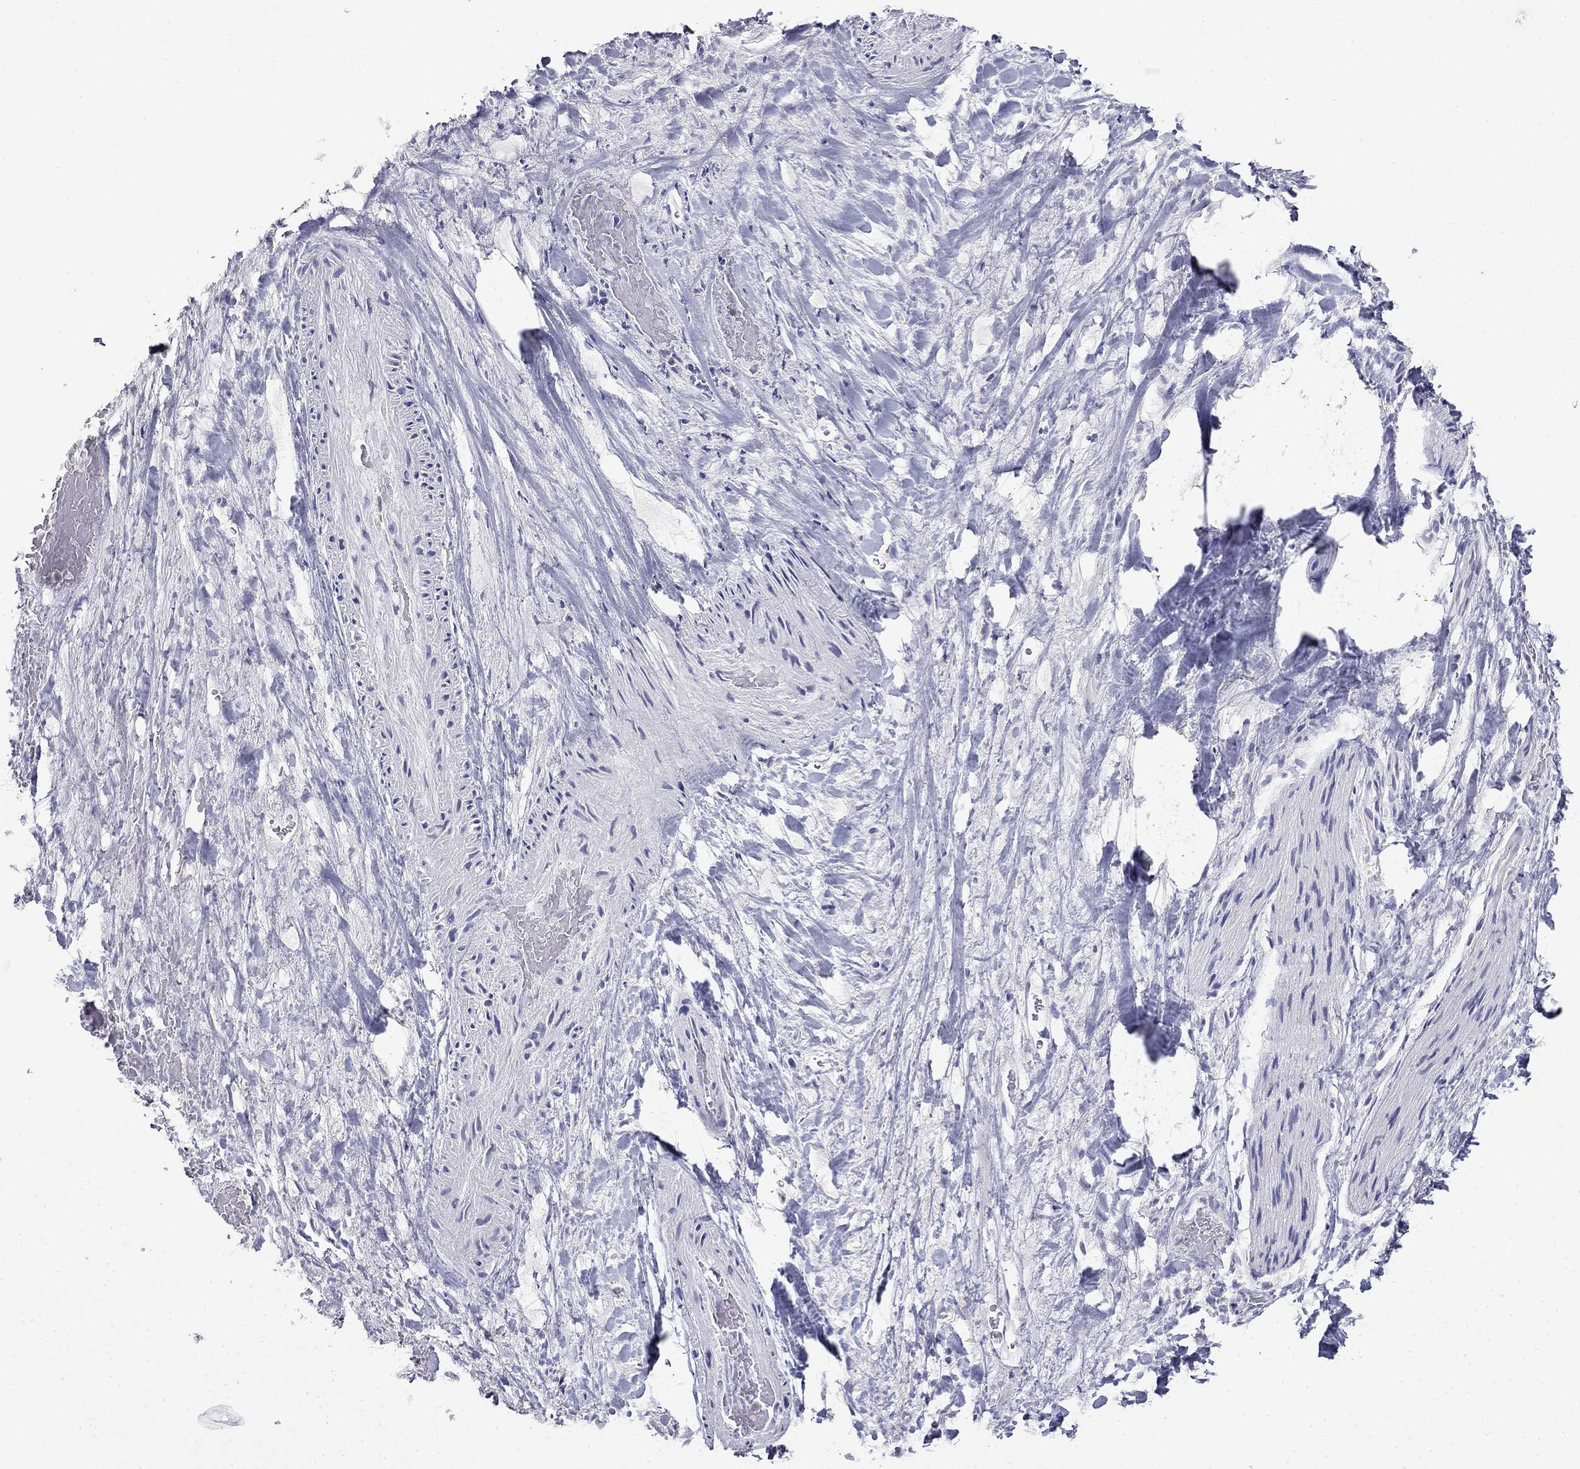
{"staining": {"intensity": "negative", "quantity": "none", "location": "none"}, "tissue": "liver cancer", "cell_type": "Tumor cells", "image_type": "cancer", "snomed": [{"axis": "morphology", "description": "Cholangiocarcinoma"}, {"axis": "topography", "description": "Liver"}], "caption": "DAB immunohistochemical staining of human liver cancer (cholangiocarcinoma) reveals no significant expression in tumor cells. (DAB IHC, high magnification).", "gene": "GUCA1B", "patient": {"sex": "female", "age": 52}}